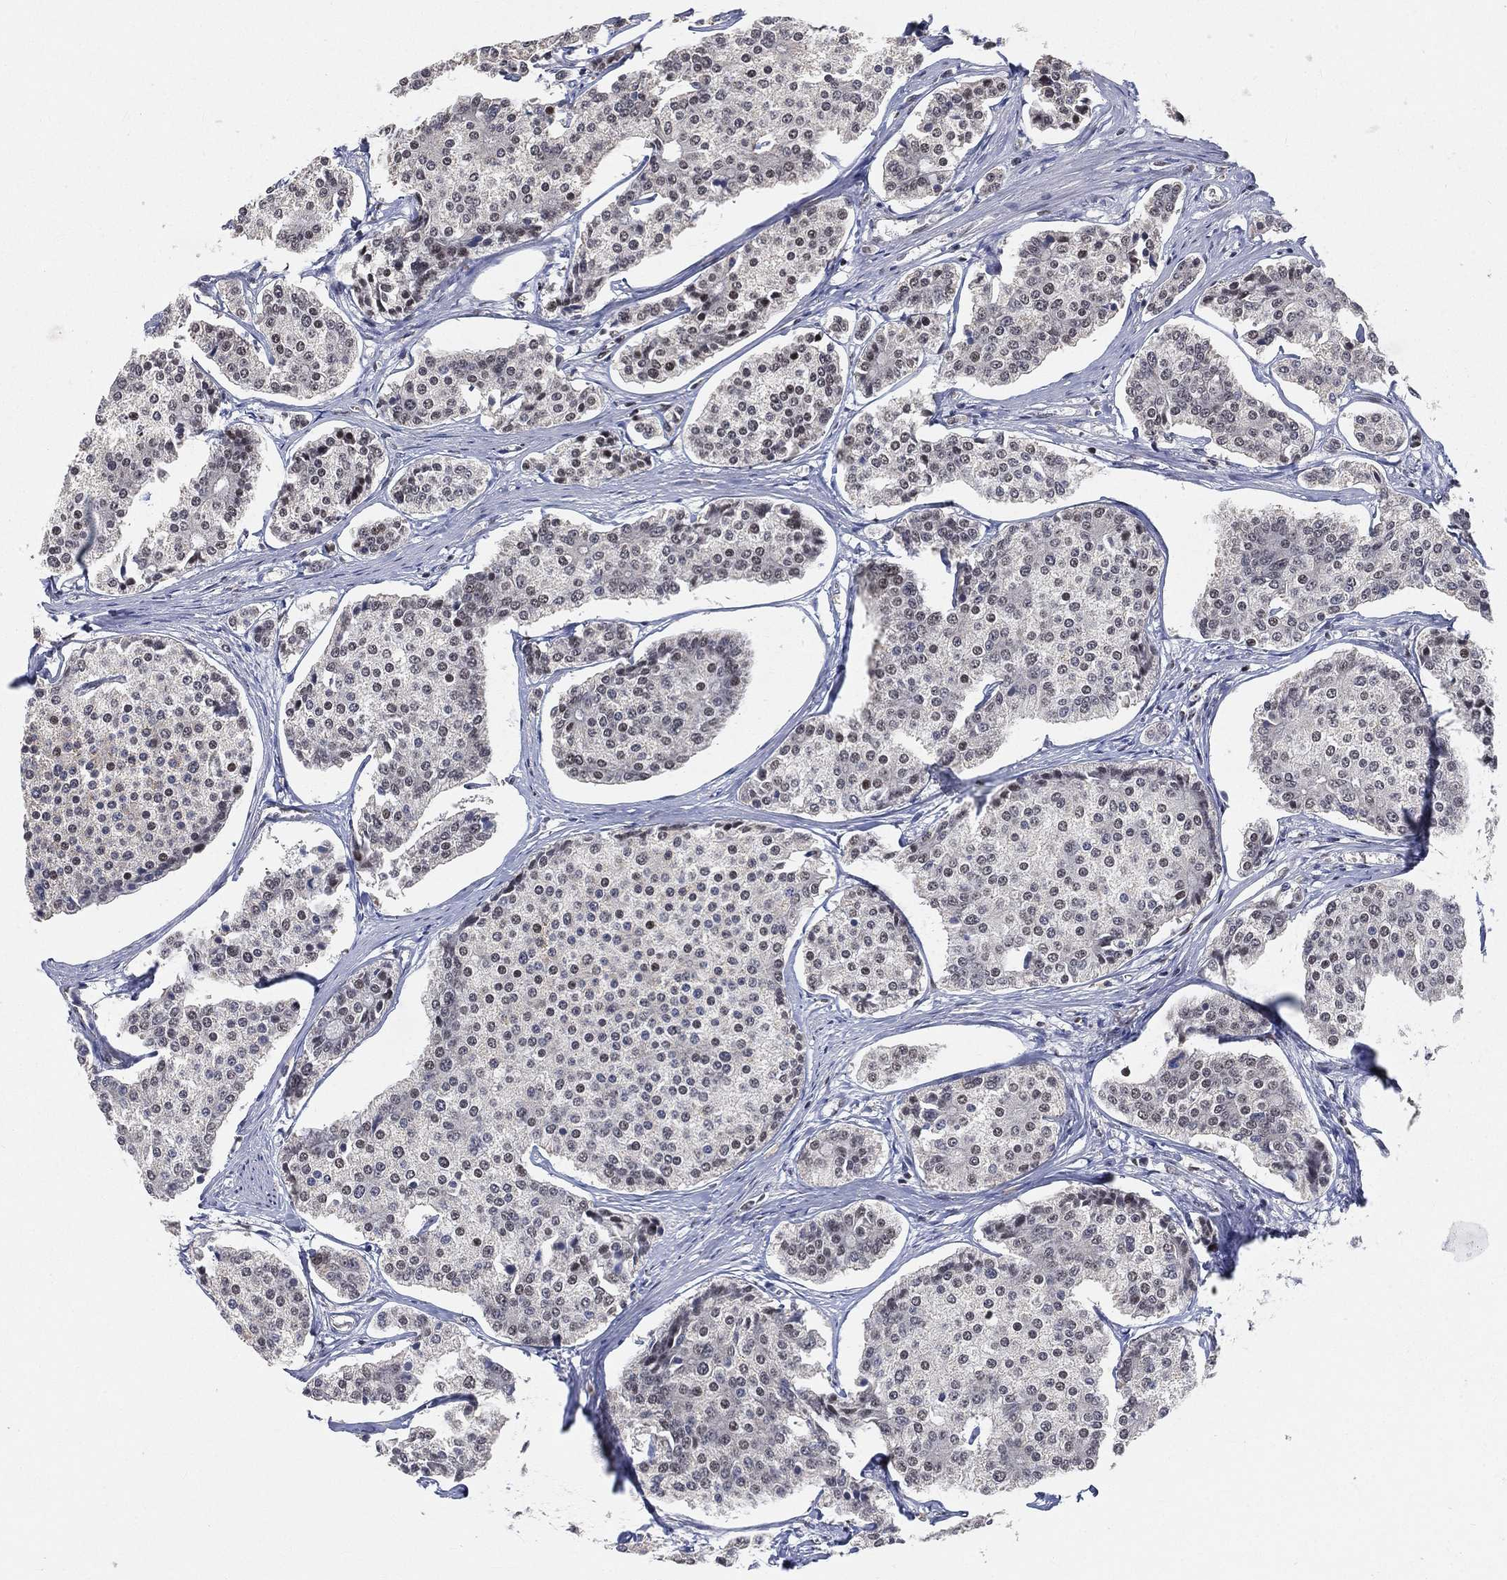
{"staining": {"intensity": "negative", "quantity": "none", "location": "none"}, "tissue": "carcinoid", "cell_type": "Tumor cells", "image_type": "cancer", "snomed": [{"axis": "morphology", "description": "Carcinoid, malignant, NOS"}, {"axis": "topography", "description": "Small intestine"}], "caption": "Immunohistochemistry image of human malignant carcinoid stained for a protein (brown), which reveals no expression in tumor cells. (DAB (3,3'-diaminobenzidine) IHC visualized using brightfield microscopy, high magnification).", "gene": "YLPM1", "patient": {"sex": "female", "age": 65}}